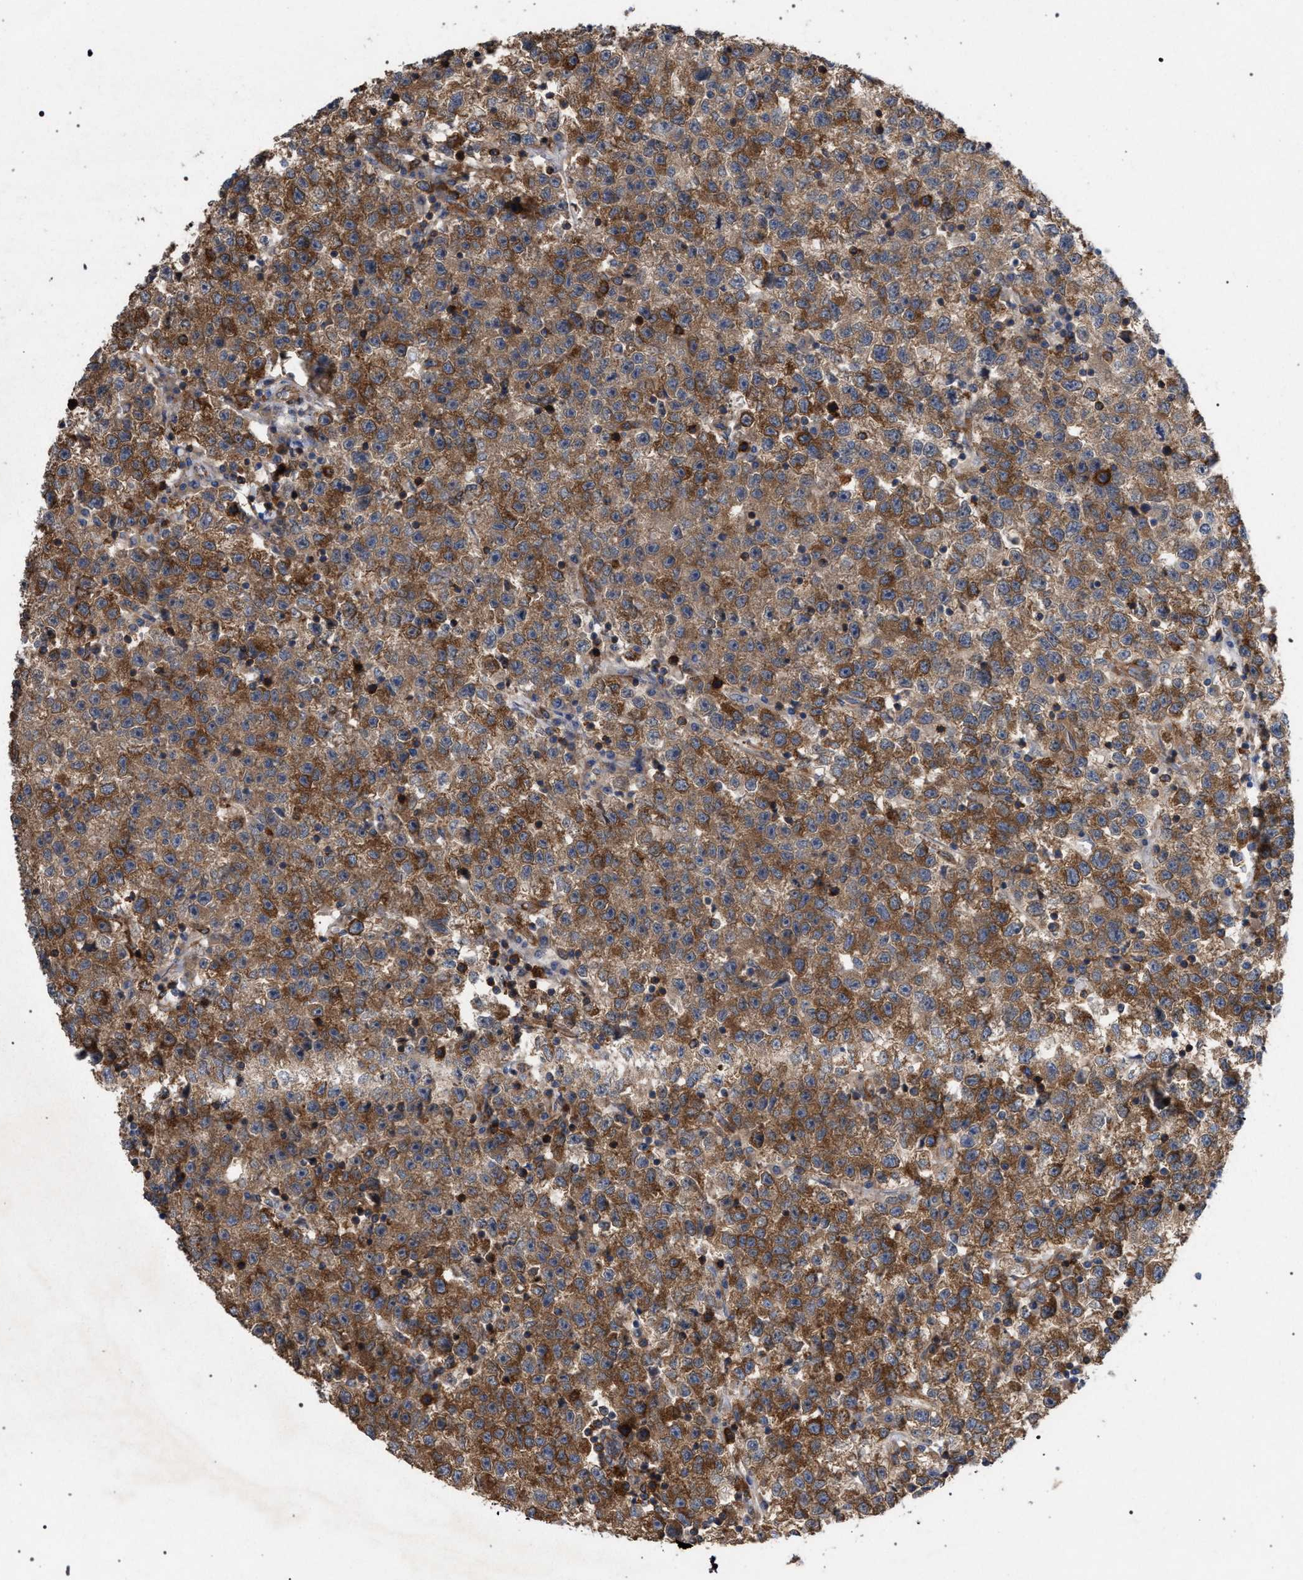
{"staining": {"intensity": "moderate", "quantity": ">75%", "location": "cytoplasmic/membranous"}, "tissue": "testis cancer", "cell_type": "Tumor cells", "image_type": "cancer", "snomed": [{"axis": "morphology", "description": "Seminoma, NOS"}, {"axis": "topography", "description": "Testis"}], "caption": "Testis cancer (seminoma) was stained to show a protein in brown. There is medium levels of moderate cytoplasmic/membranous expression in approximately >75% of tumor cells.", "gene": "CDR2L", "patient": {"sex": "male", "age": 22}}